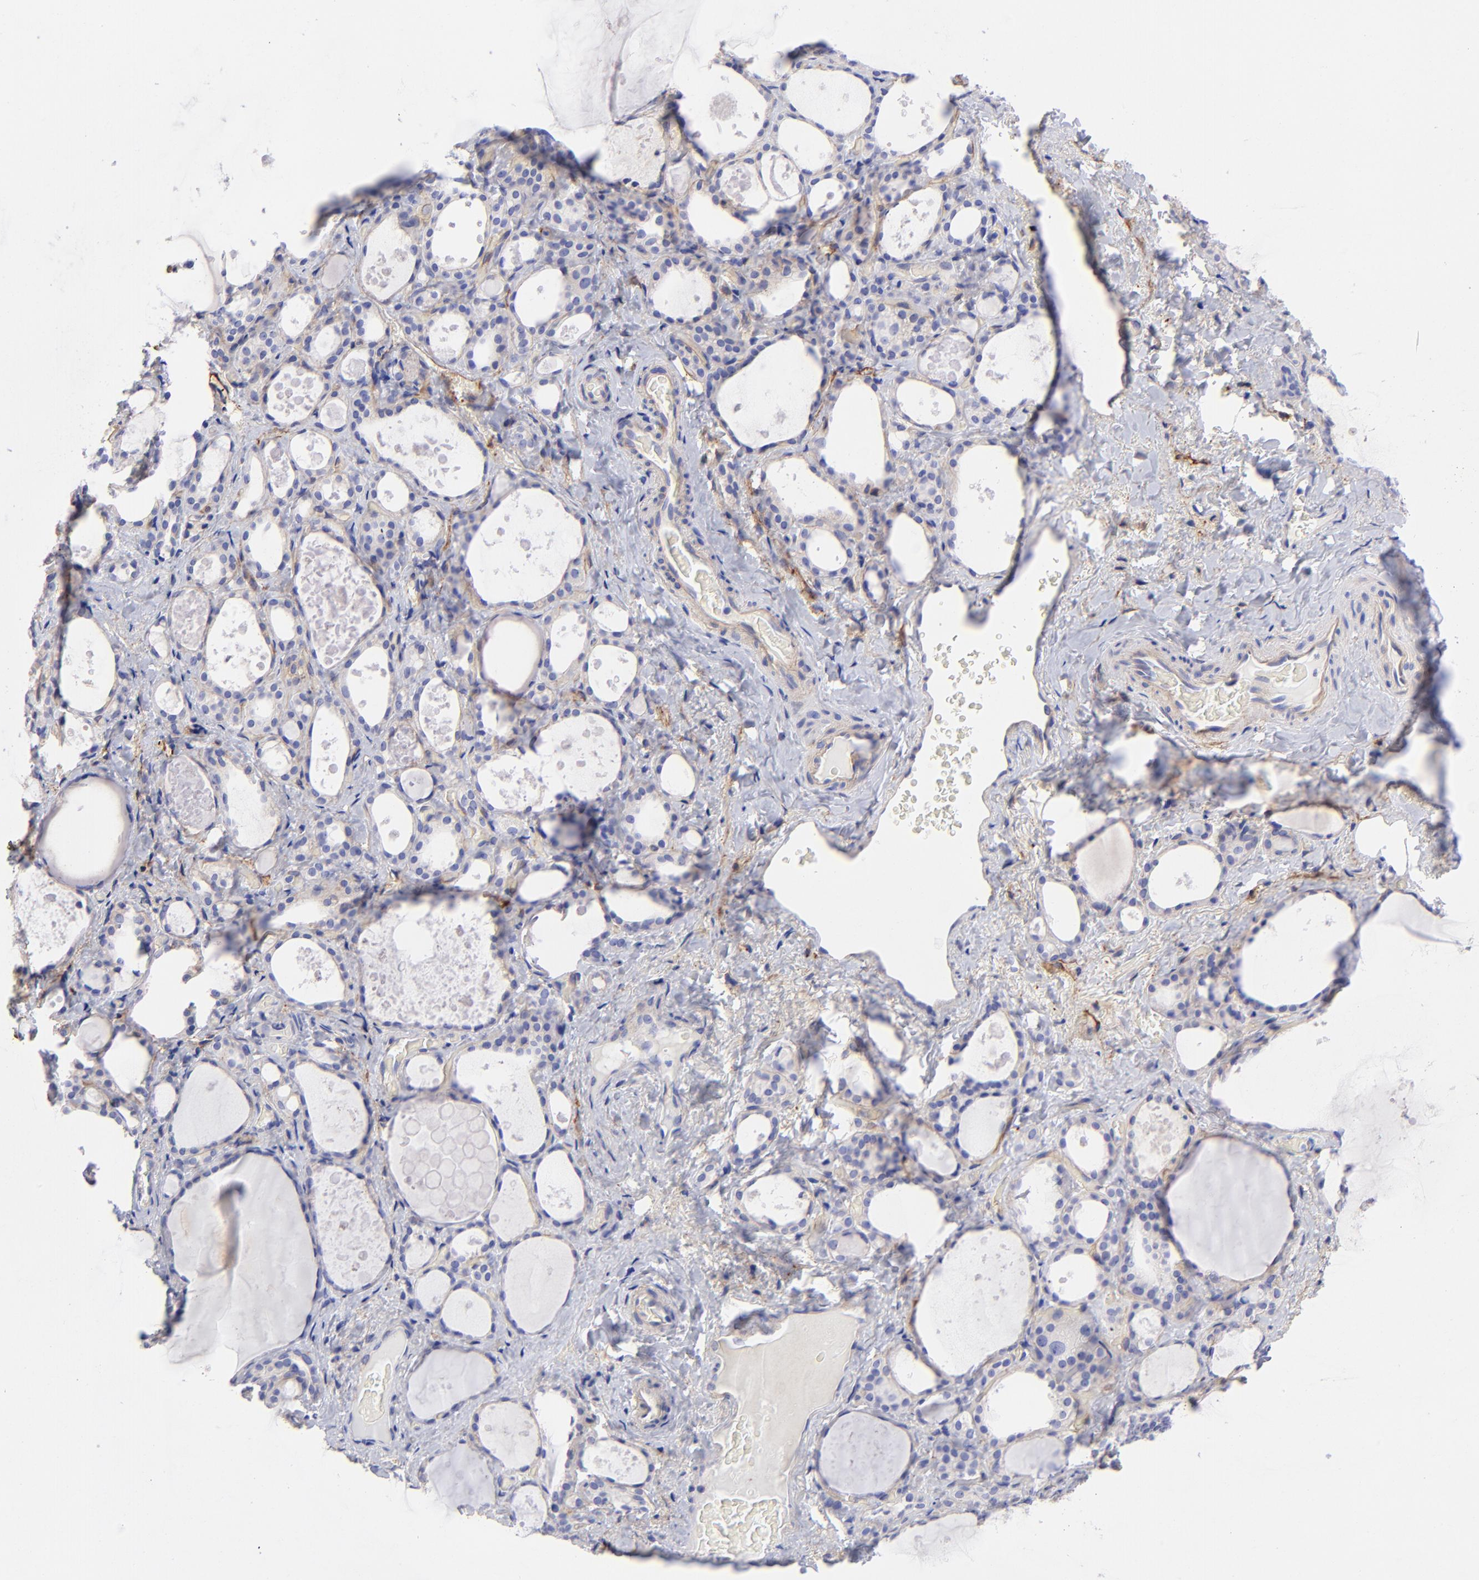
{"staining": {"intensity": "weak", "quantity": "25%-75%", "location": "cytoplasmic/membranous"}, "tissue": "thyroid gland", "cell_type": "Glandular cells", "image_type": "normal", "snomed": [{"axis": "morphology", "description": "Normal tissue, NOS"}, {"axis": "topography", "description": "Thyroid gland"}], "caption": "Immunohistochemistry of normal human thyroid gland reveals low levels of weak cytoplasmic/membranous expression in approximately 25%-75% of glandular cells. The staining is performed using DAB brown chromogen to label protein expression. The nuclei are counter-stained blue using hematoxylin.", "gene": "PPFIBP1", "patient": {"sex": "female", "age": 75}}